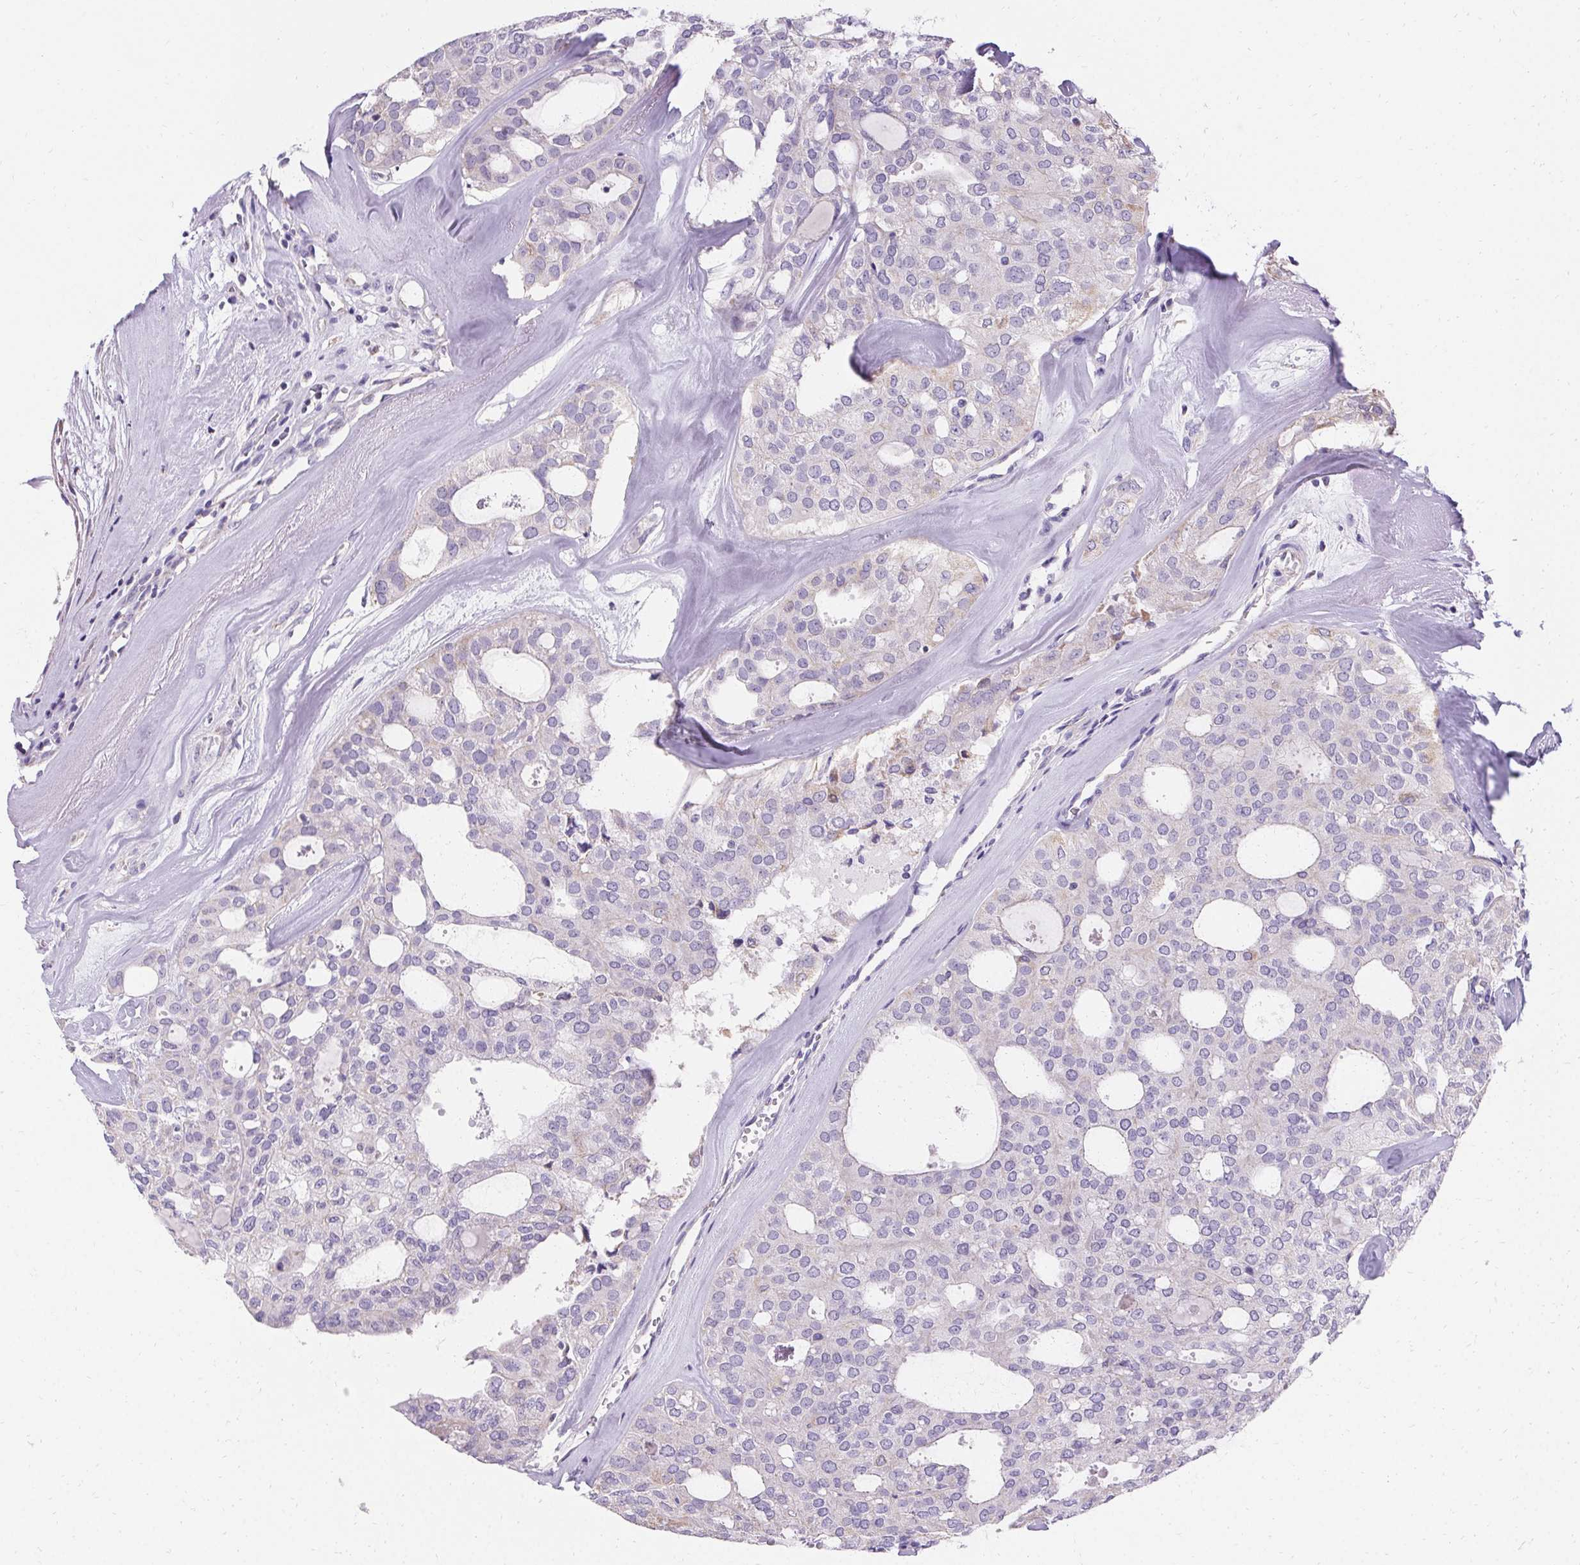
{"staining": {"intensity": "negative", "quantity": "none", "location": "none"}, "tissue": "thyroid cancer", "cell_type": "Tumor cells", "image_type": "cancer", "snomed": [{"axis": "morphology", "description": "Follicular adenoma carcinoma, NOS"}, {"axis": "topography", "description": "Thyroid gland"}], "caption": "High magnification brightfield microscopy of thyroid cancer stained with DAB (brown) and counterstained with hematoxylin (blue): tumor cells show no significant positivity.", "gene": "ASGR2", "patient": {"sex": "male", "age": 75}}